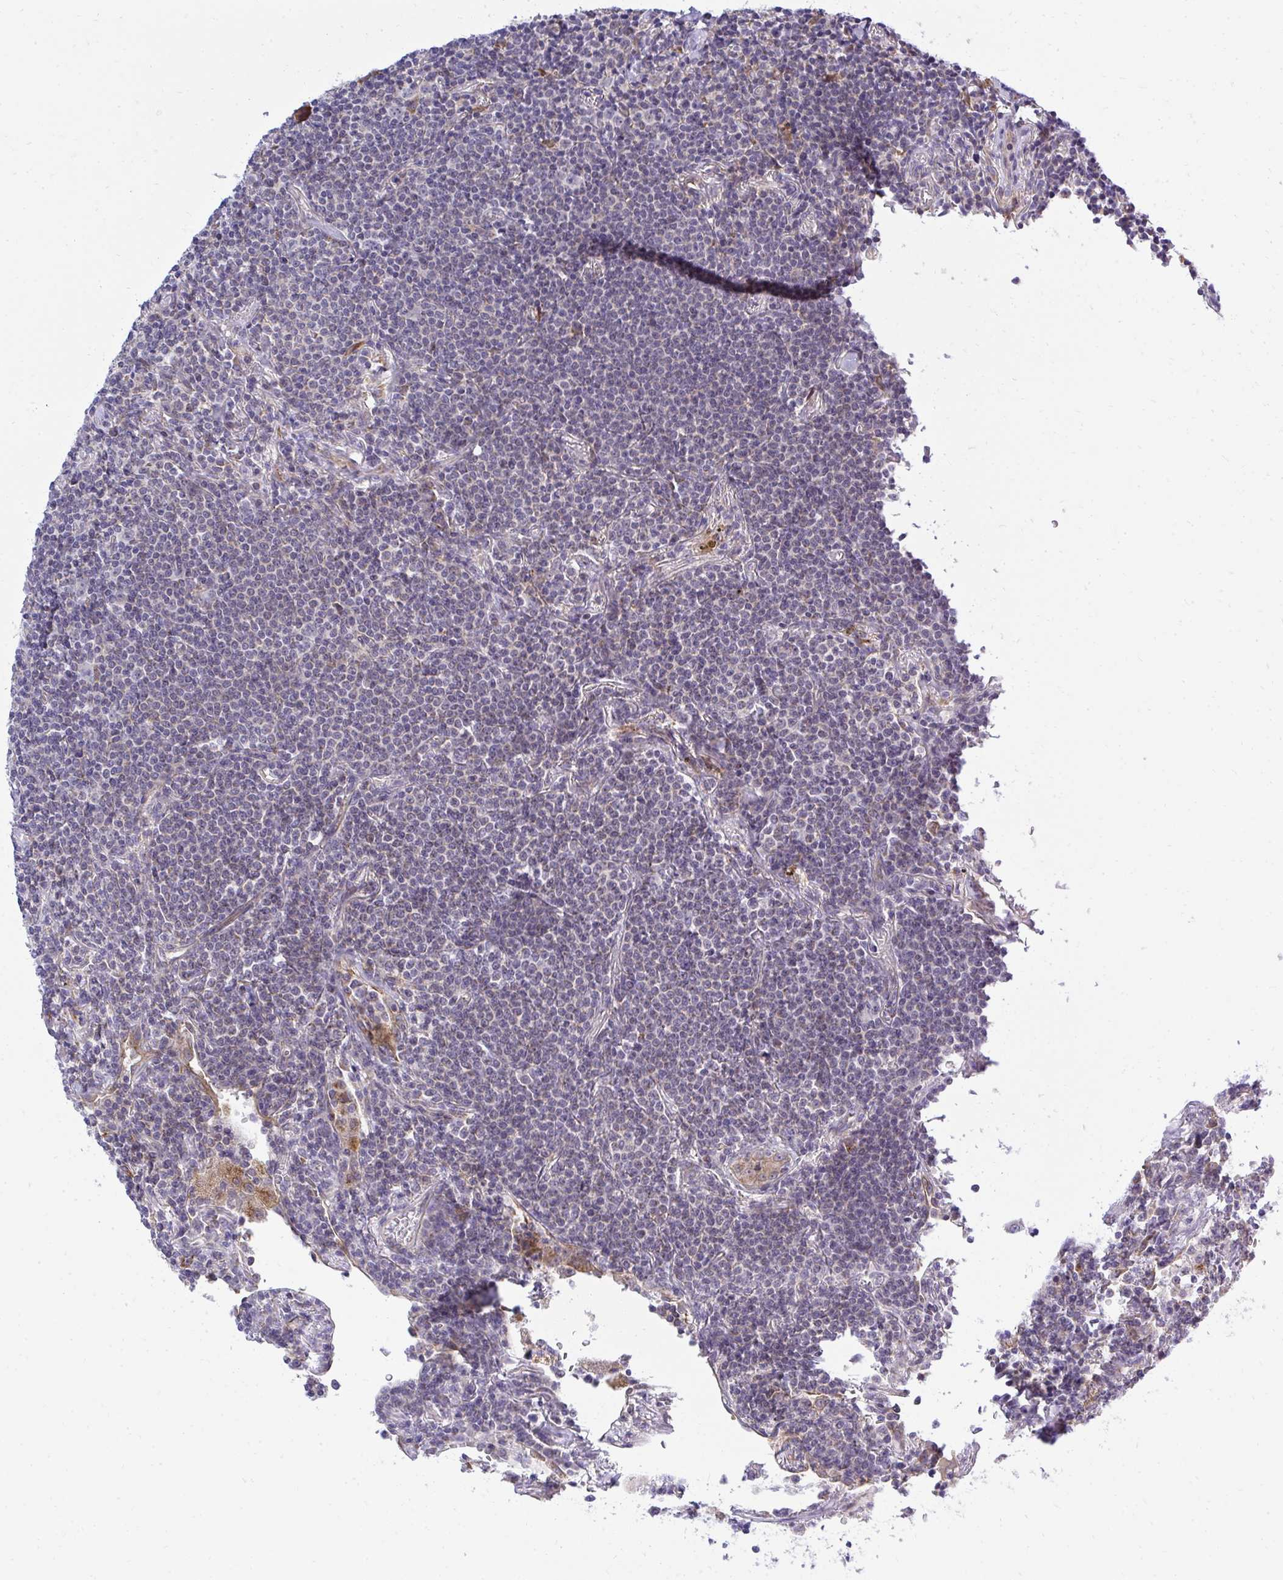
{"staining": {"intensity": "negative", "quantity": "none", "location": "none"}, "tissue": "lymphoma", "cell_type": "Tumor cells", "image_type": "cancer", "snomed": [{"axis": "morphology", "description": "Malignant lymphoma, non-Hodgkin's type, Low grade"}, {"axis": "topography", "description": "Lung"}], "caption": "A photomicrograph of human malignant lymphoma, non-Hodgkin's type (low-grade) is negative for staining in tumor cells.", "gene": "XAF1", "patient": {"sex": "female", "age": 71}}